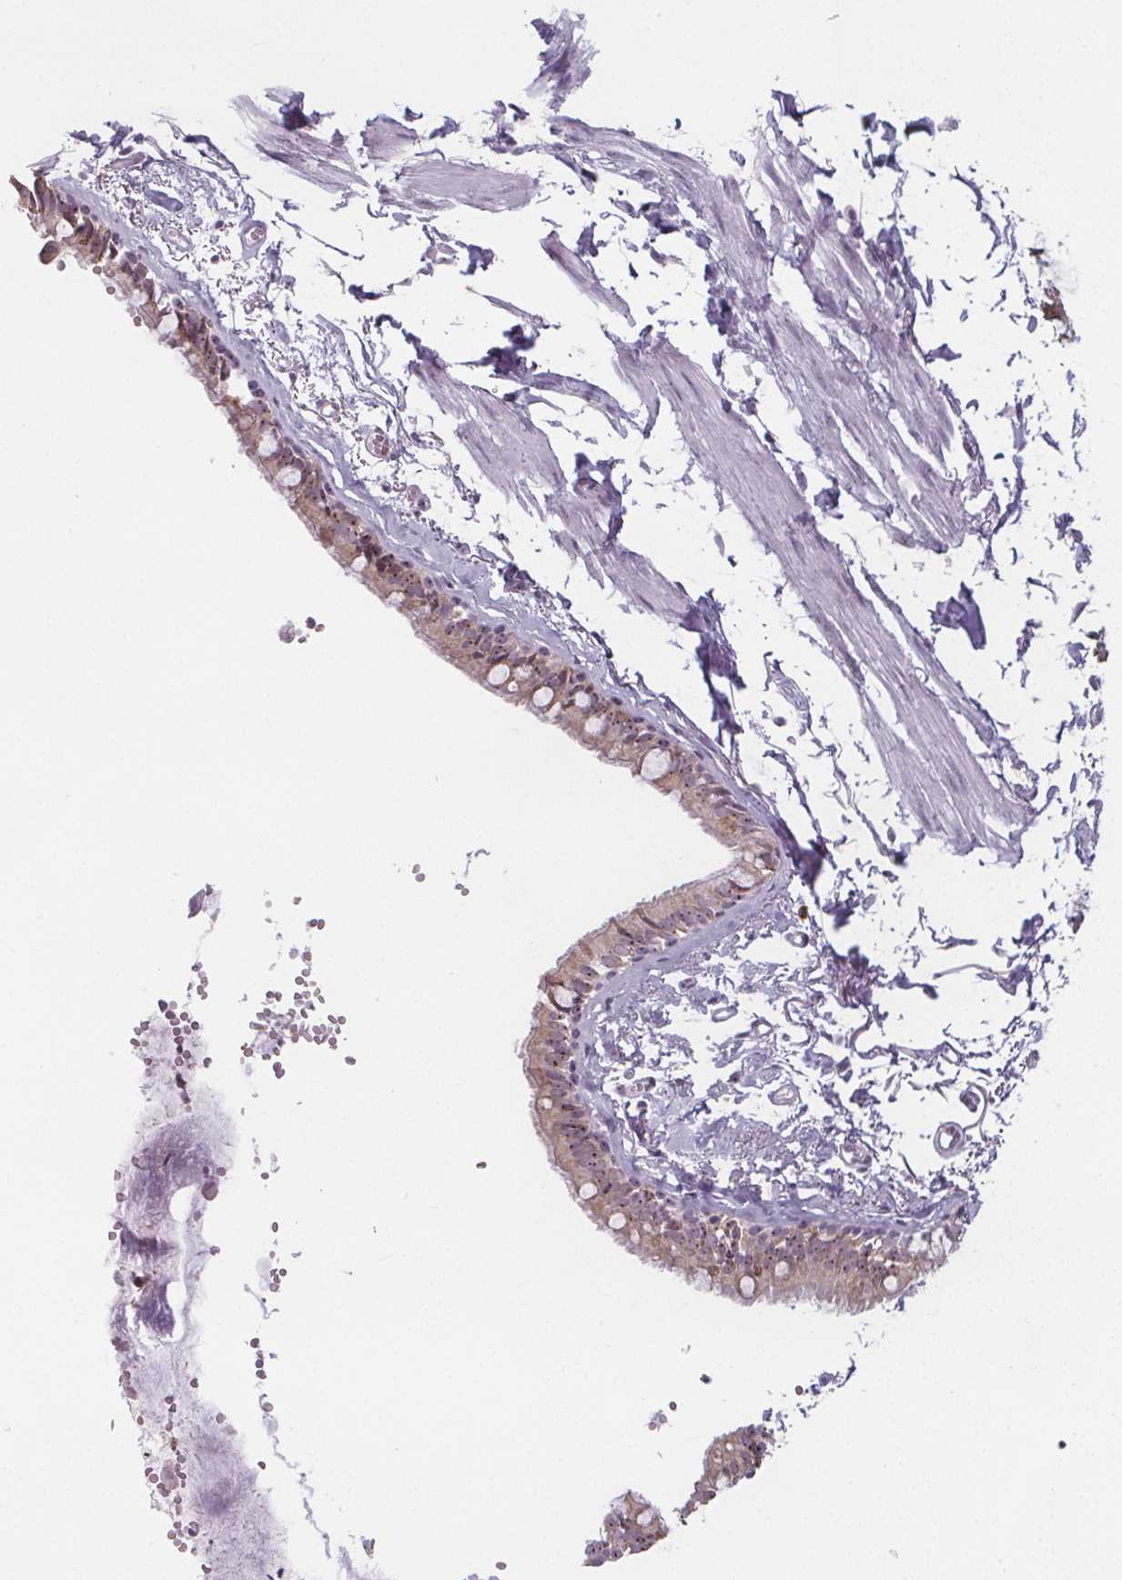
{"staining": {"intensity": "moderate", "quantity": "25%-75%", "location": "cytoplasmic/membranous,nuclear"}, "tissue": "bronchus", "cell_type": "Respiratory epithelial cells", "image_type": "normal", "snomed": [{"axis": "morphology", "description": "Normal tissue, NOS"}, {"axis": "topography", "description": "Bronchus"}], "caption": "A medium amount of moderate cytoplasmic/membranous,nuclear expression is seen in approximately 25%-75% of respiratory epithelial cells in unremarkable bronchus.", "gene": "NOLC1", "patient": {"sex": "female", "age": 59}}